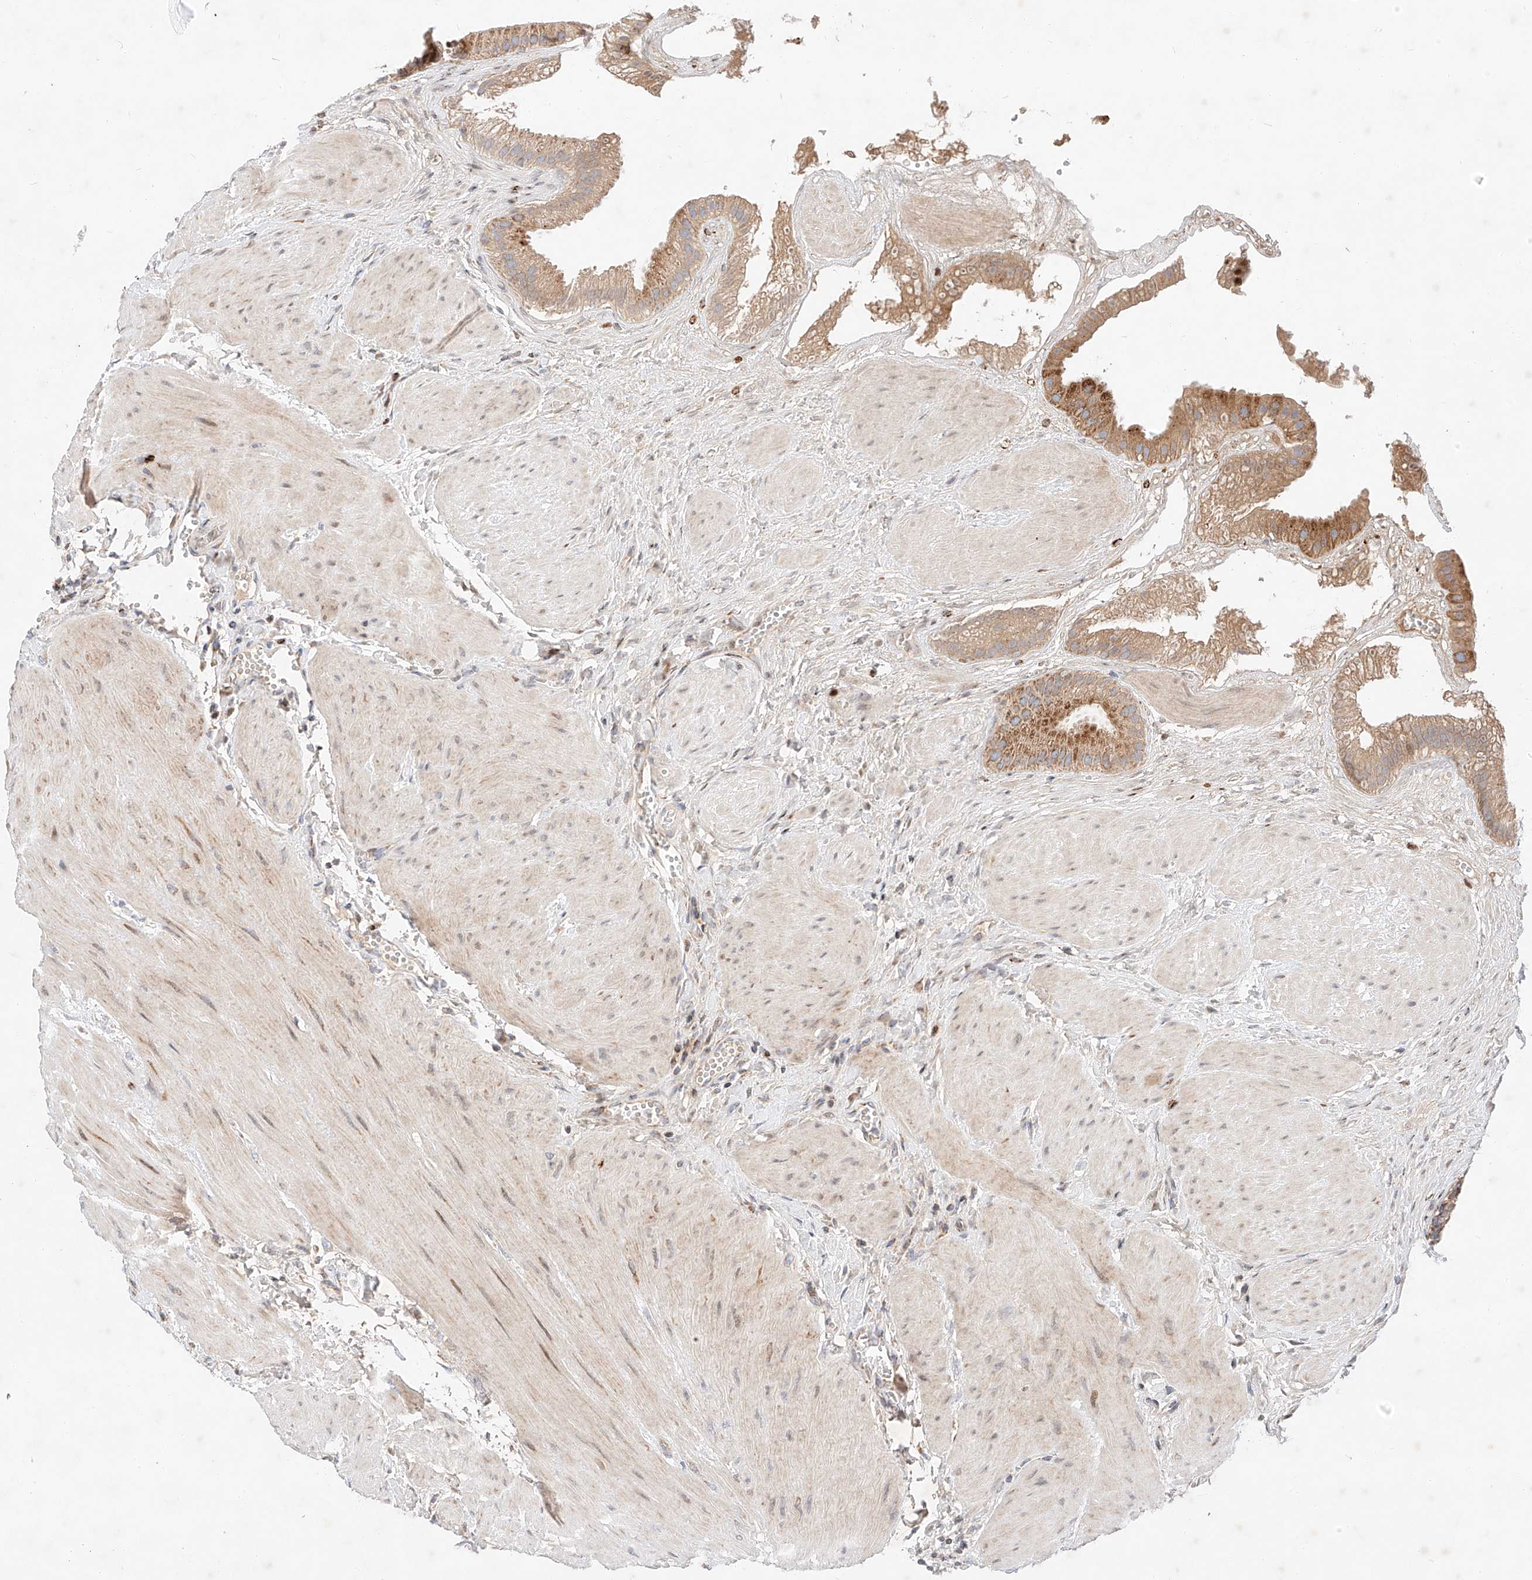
{"staining": {"intensity": "strong", "quantity": ">75%", "location": "cytoplasmic/membranous"}, "tissue": "gallbladder", "cell_type": "Glandular cells", "image_type": "normal", "snomed": [{"axis": "morphology", "description": "Normal tissue, NOS"}, {"axis": "topography", "description": "Gallbladder"}], "caption": "Immunohistochemistry micrograph of benign gallbladder: gallbladder stained using IHC reveals high levels of strong protein expression localized specifically in the cytoplasmic/membranous of glandular cells, appearing as a cytoplasmic/membranous brown color.", "gene": "OSGEPL1", "patient": {"sex": "male", "age": 55}}